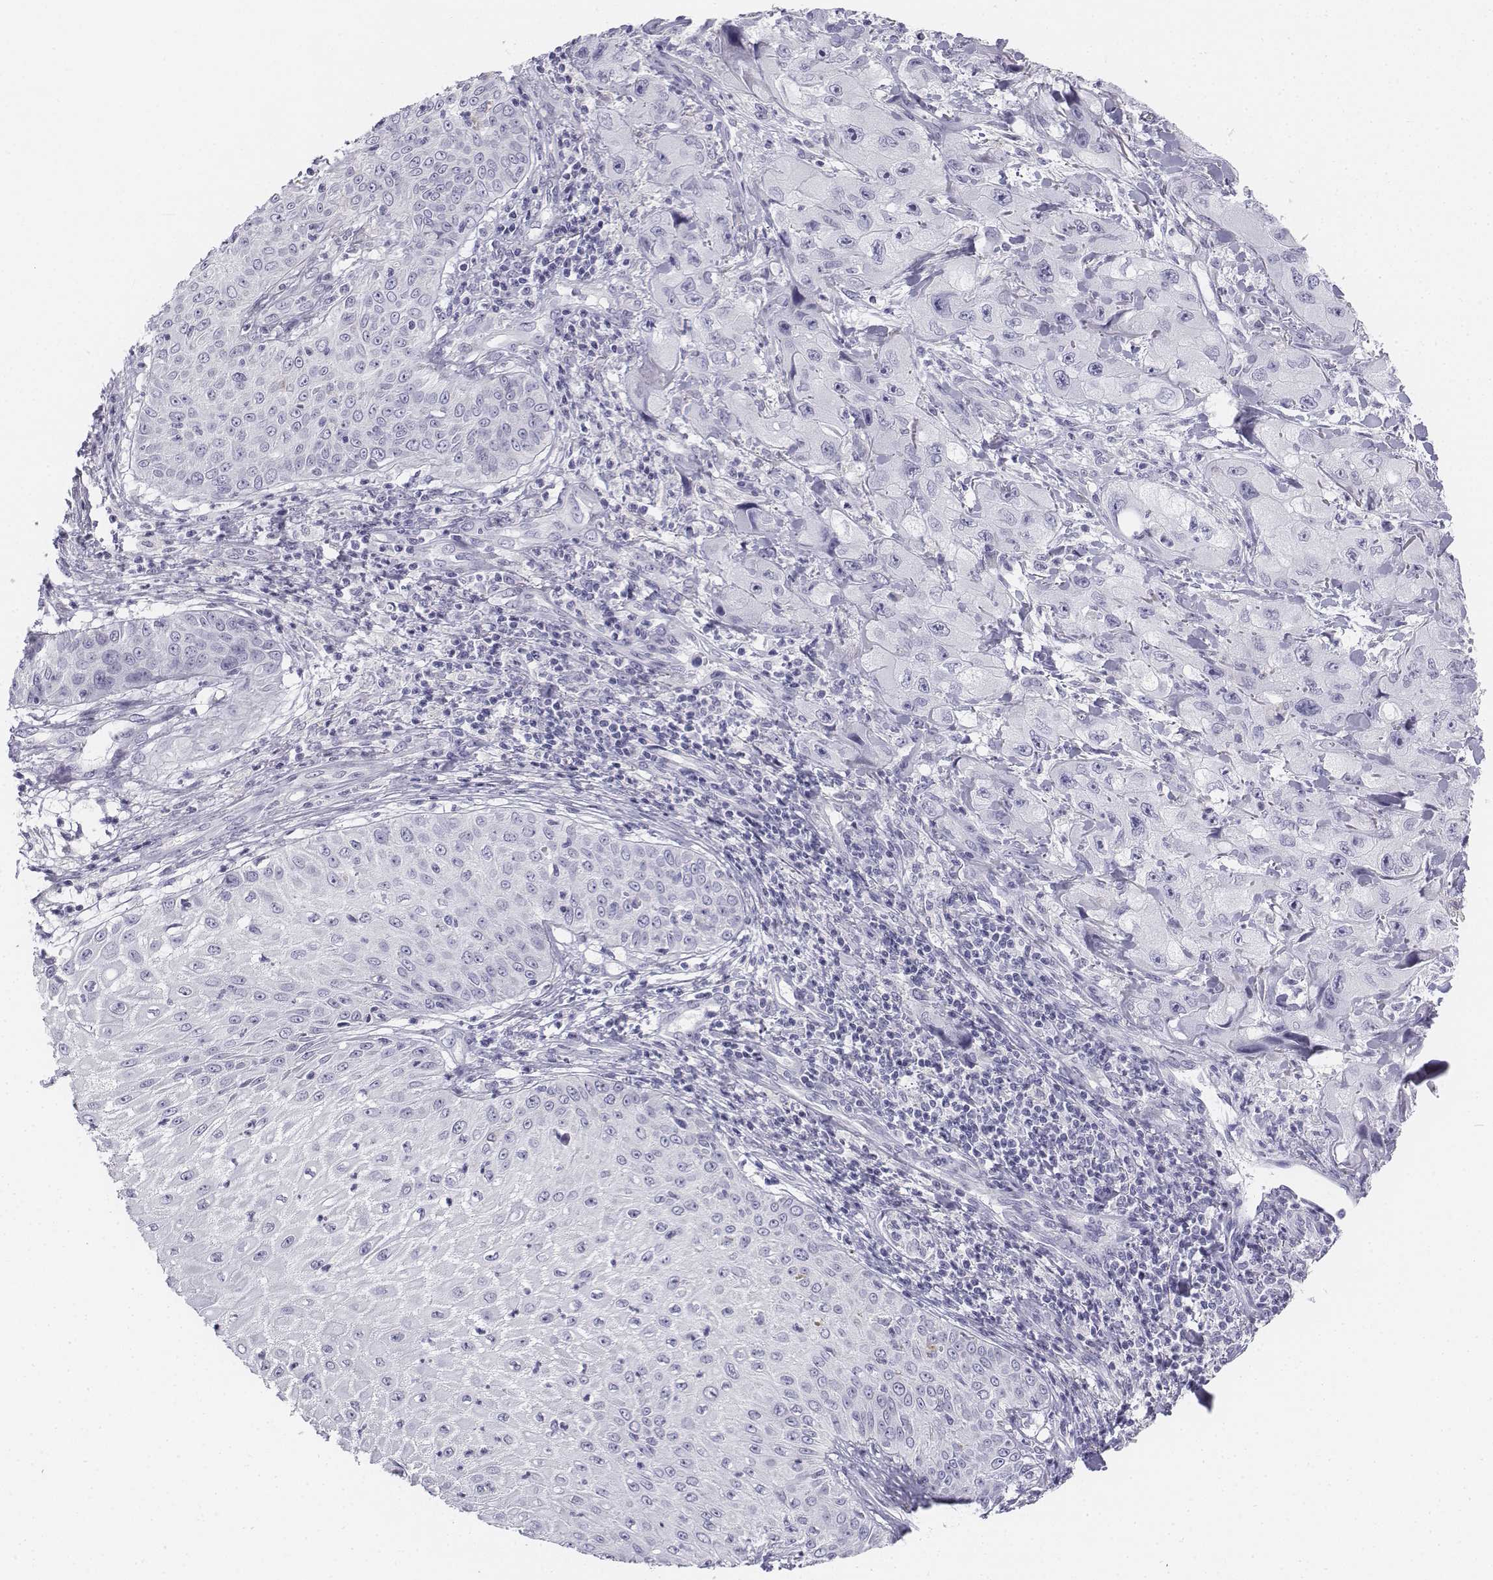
{"staining": {"intensity": "negative", "quantity": "none", "location": "none"}, "tissue": "skin cancer", "cell_type": "Tumor cells", "image_type": "cancer", "snomed": [{"axis": "morphology", "description": "Squamous cell carcinoma, NOS"}, {"axis": "topography", "description": "Skin"}, {"axis": "topography", "description": "Subcutis"}], "caption": "This micrograph is of skin cancer (squamous cell carcinoma) stained with IHC to label a protein in brown with the nuclei are counter-stained blue. There is no staining in tumor cells.", "gene": "TH", "patient": {"sex": "male", "age": 73}}